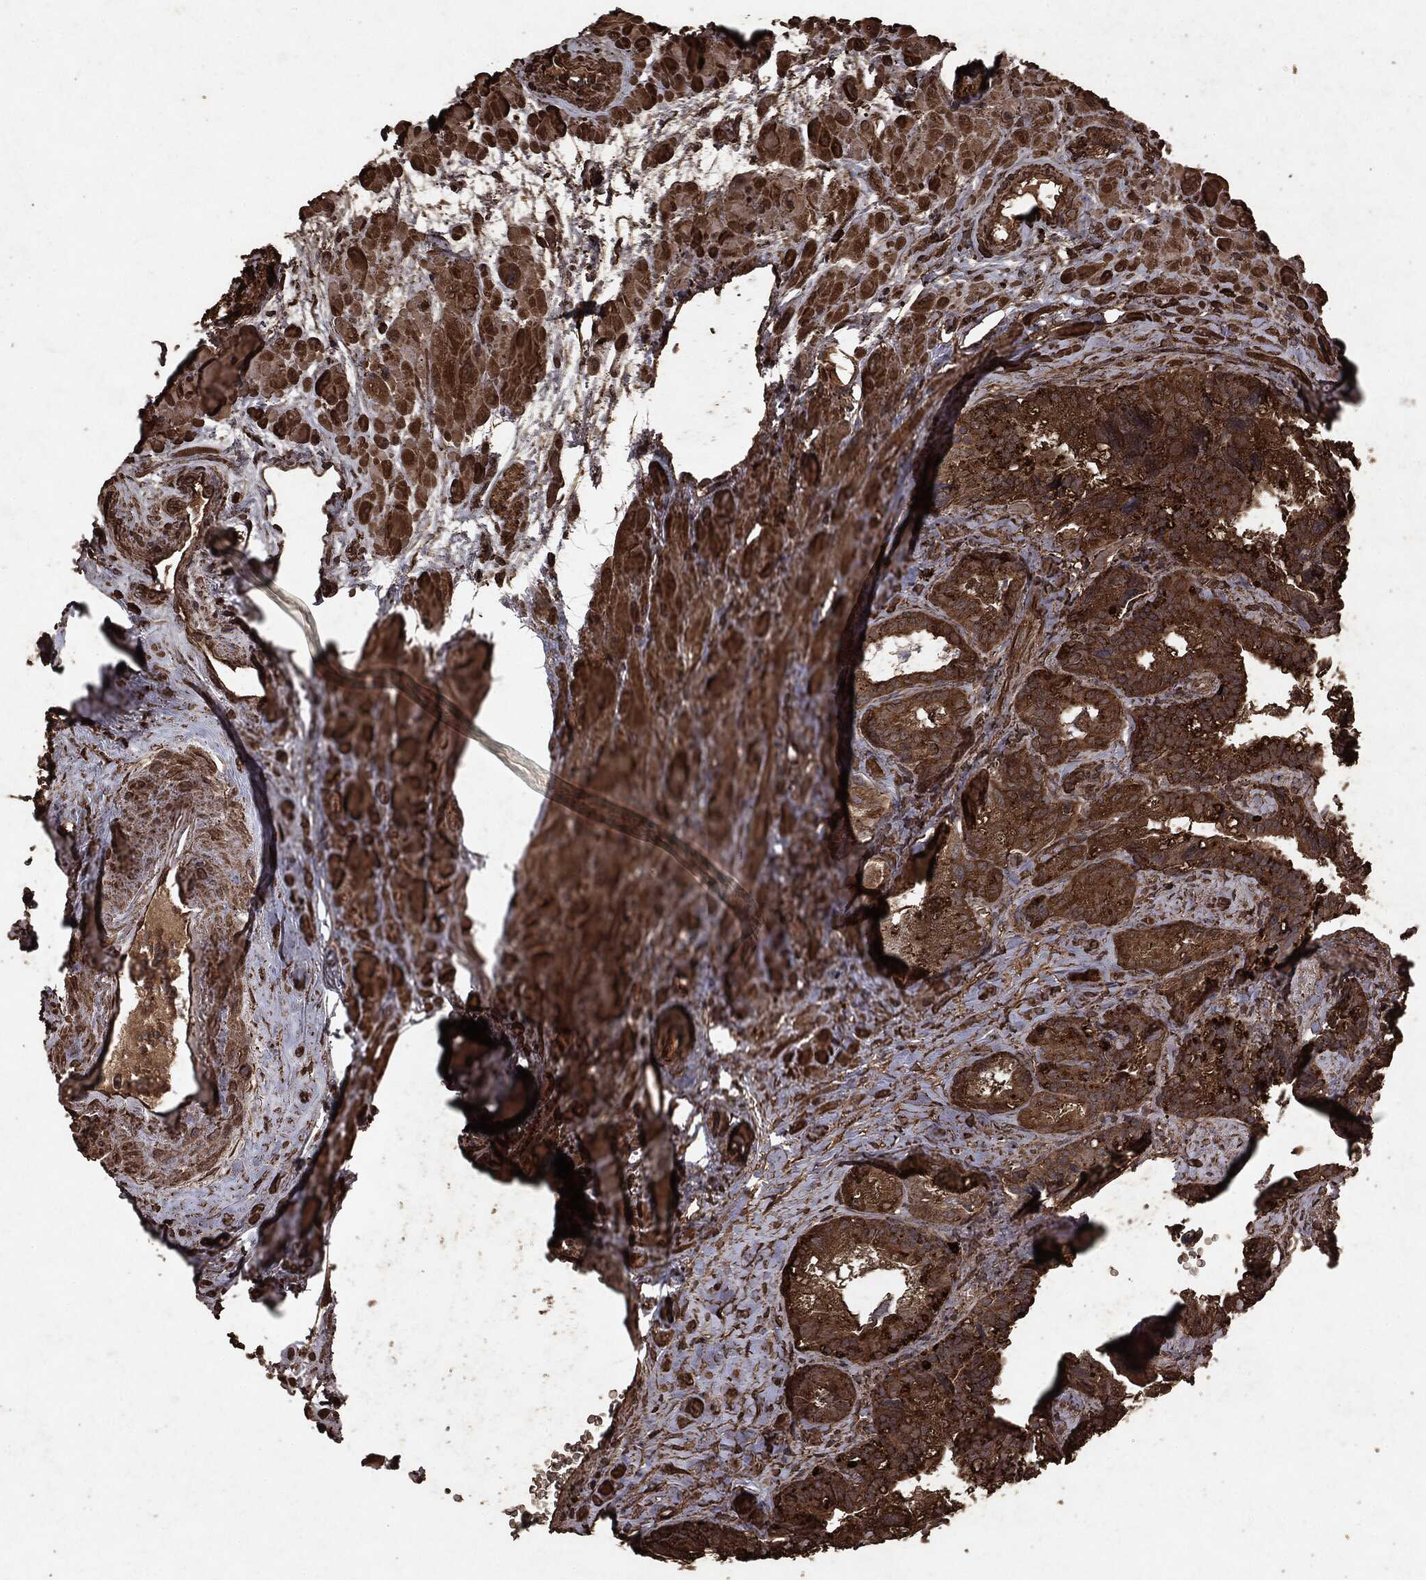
{"staining": {"intensity": "strong", "quantity": ">75%", "location": "cytoplasmic/membranous"}, "tissue": "seminal vesicle", "cell_type": "Glandular cells", "image_type": "normal", "snomed": [{"axis": "morphology", "description": "Normal tissue, NOS"}, {"axis": "topography", "description": "Seminal veicle"}], "caption": "Immunohistochemistry (IHC) histopathology image of benign seminal vesicle: human seminal vesicle stained using immunohistochemistry exhibits high levels of strong protein expression localized specifically in the cytoplasmic/membranous of glandular cells, appearing as a cytoplasmic/membranous brown color.", "gene": "ARAF", "patient": {"sex": "male", "age": 72}}